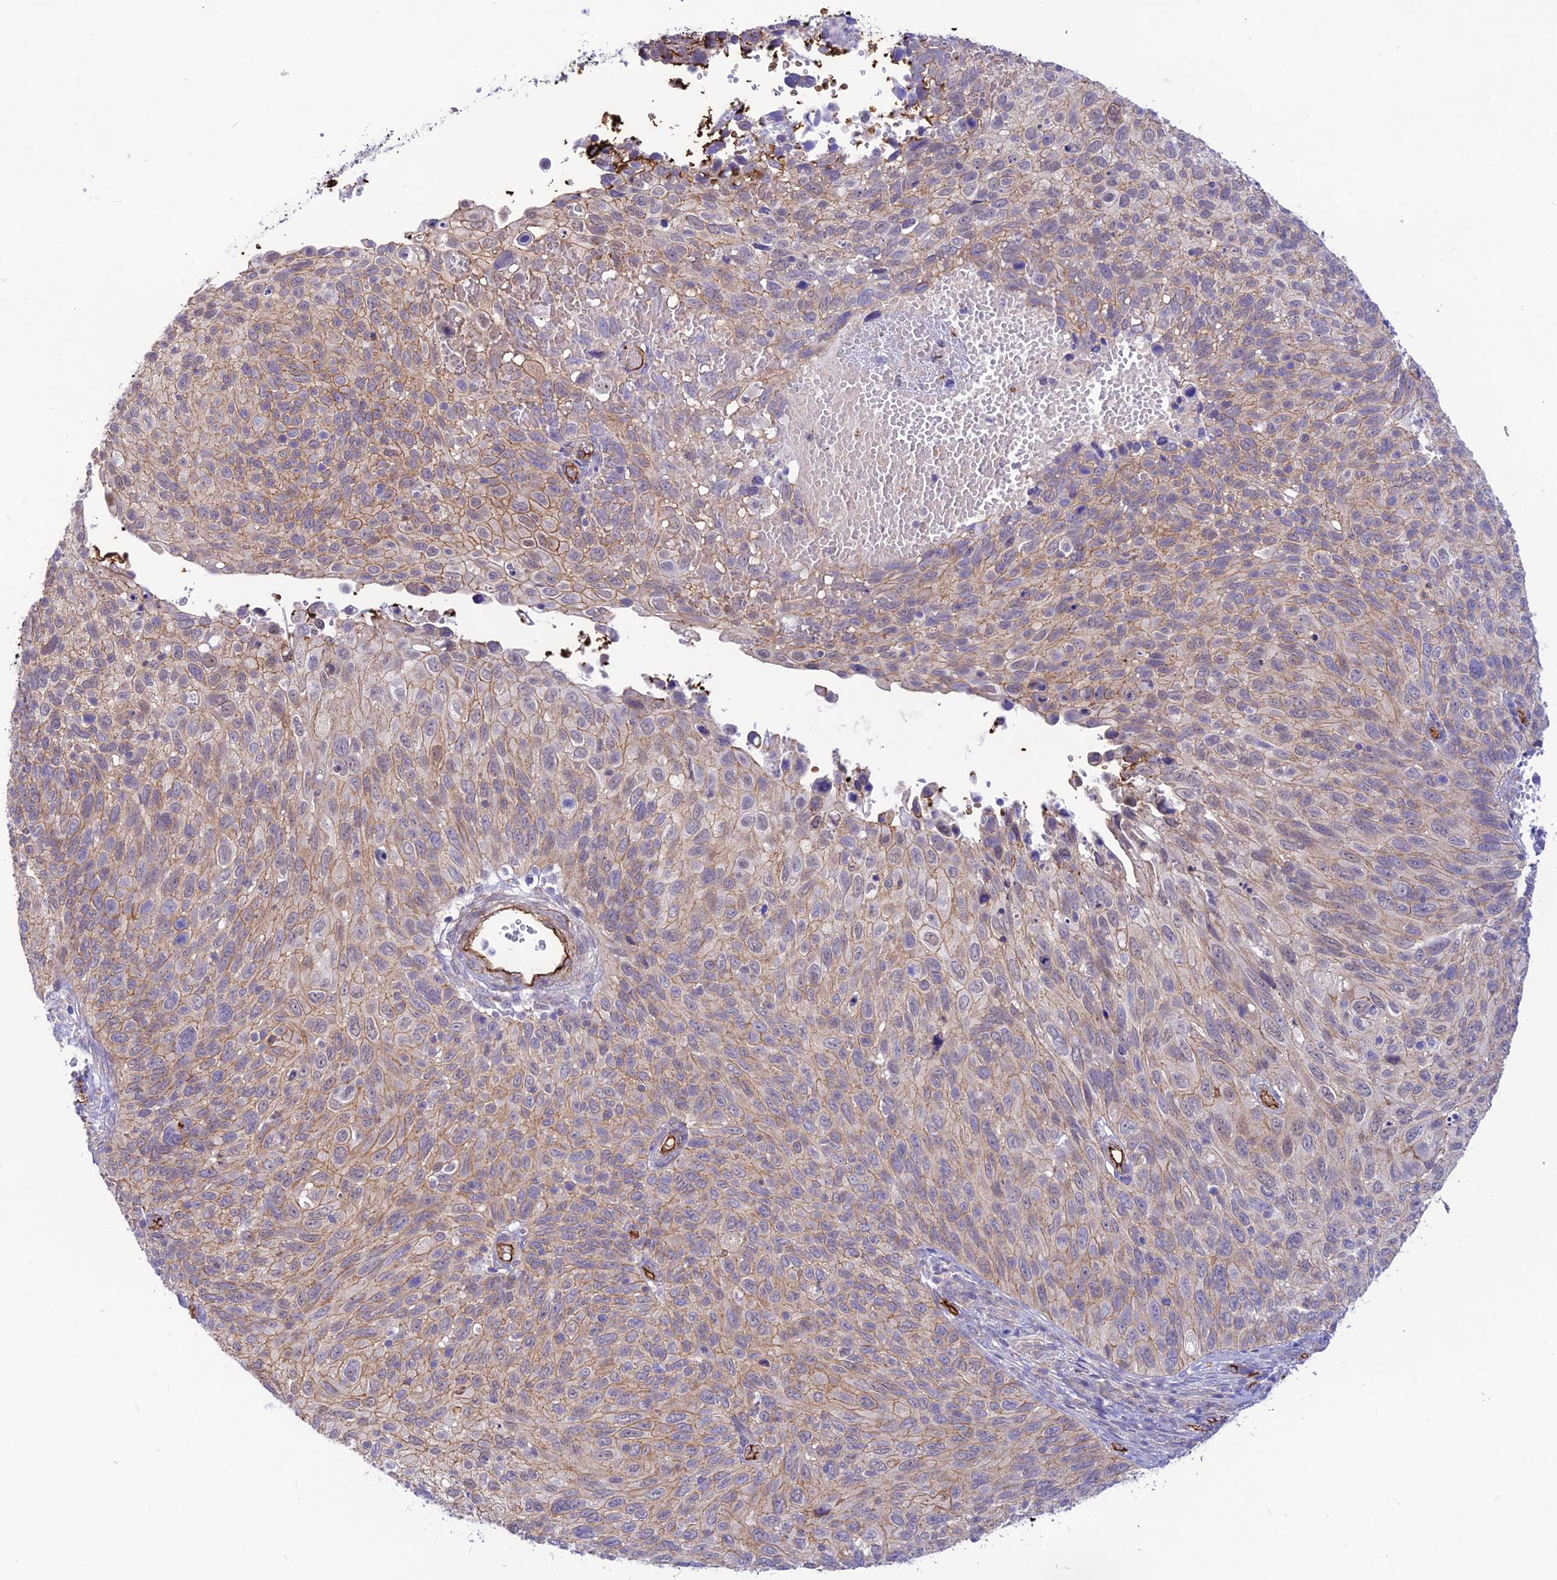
{"staining": {"intensity": "moderate", "quantity": "25%-75%", "location": "cytoplasmic/membranous"}, "tissue": "cervical cancer", "cell_type": "Tumor cells", "image_type": "cancer", "snomed": [{"axis": "morphology", "description": "Squamous cell carcinoma, NOS"}, {"axis": "topography", "description": "Cervix"}], "caption": "Immunohistochemical staining of cervical squamous cell carcinoma demonstrates medium levels of moderate cytoplasmic/membranous protein expression in about 25%-75% of tumor cells.", "gene": "YPEL5", "patient": {"sex": "female", "age": 70}}